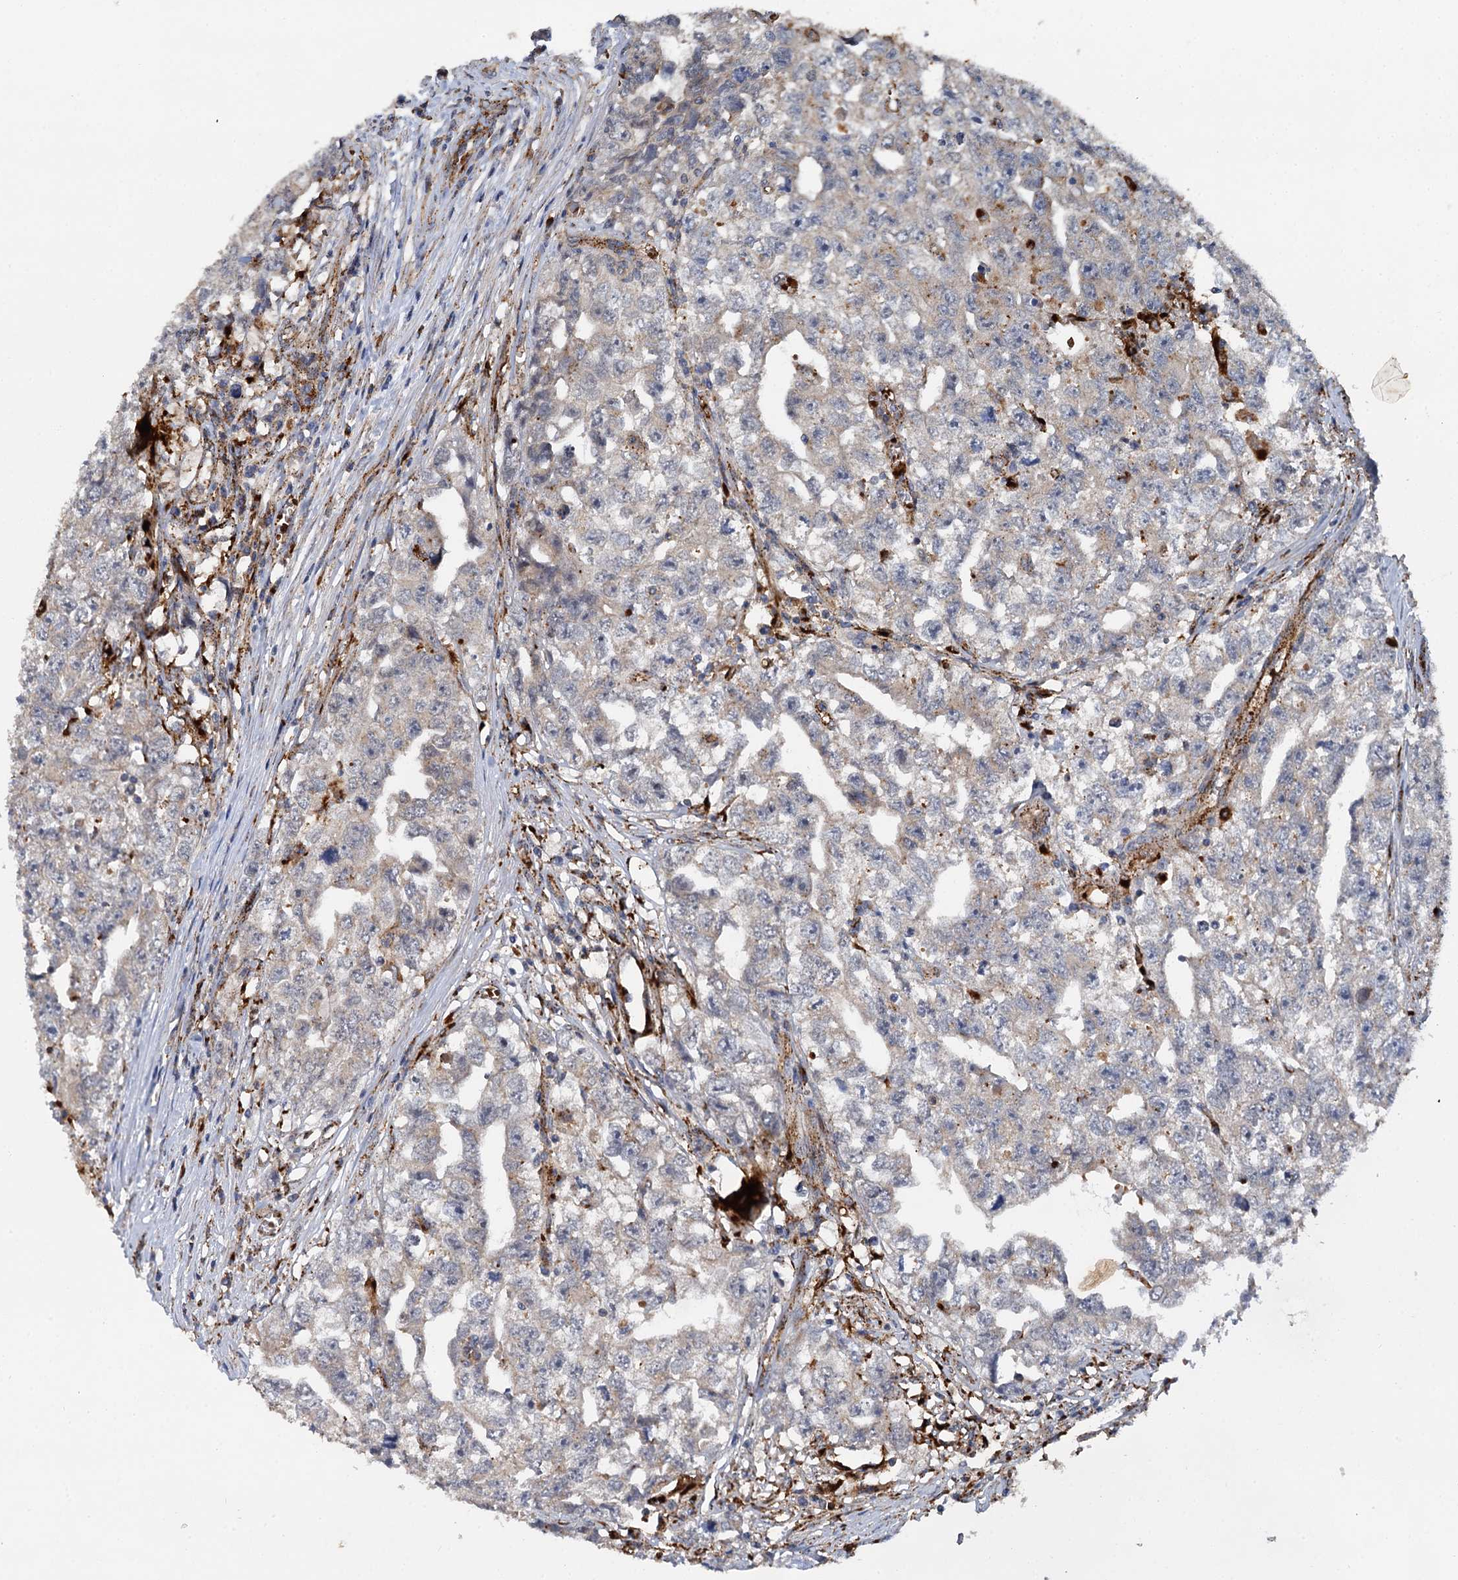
{"staining": {"intensity": "negative", "quantity": "none", "location": "none"}, "tissue": "testis cancer", "cell_type": "Tumor cells", "image_type": "cancer", "snomed": [{"axis": "morphology", "description": "Seminoma, NOS"}, {"axis": "morphology", "description": "Carcinoma, Embryonal, NOS"}, {"axis": "topography", "description": "Testis"}], "caption": "Immunohistochemical staining of human testis cancer (embryonal carcinoma) shows no significant positivity in tumor cells.", "gene": "GBA1", "patient": {"sex": "male", "age": 43}}